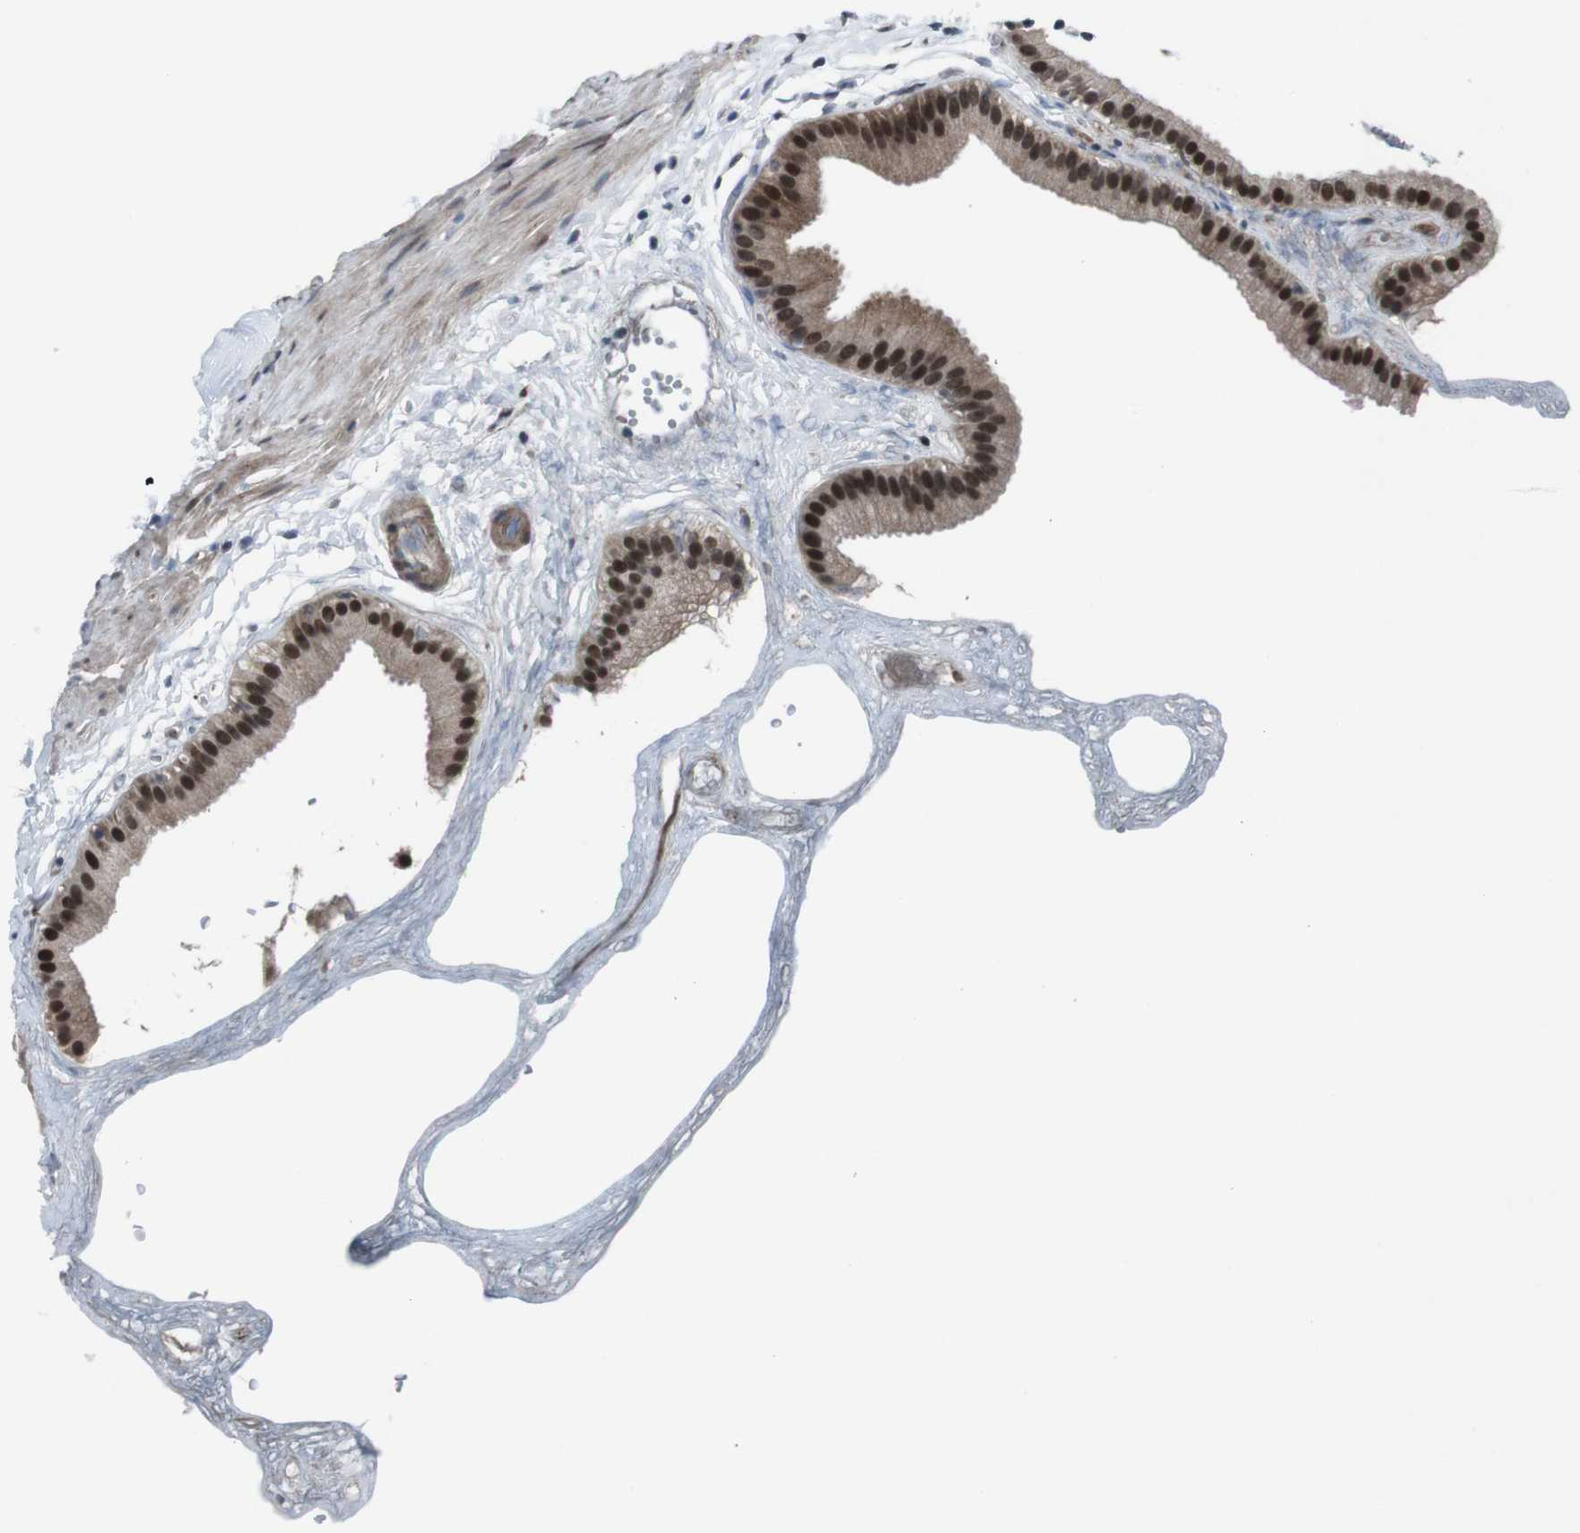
{"staining": {"intensity": "strong", "quantity": ">75%", "location": "cytoplasmic/membranous,nuclear"}, "tissue": "gallbladder", "cell_type": "Glandular cells", "image_type": "normal", "snomed": [{"axis": "morphology", "description": "Normal tissue, NOS"}, {"axis": "topography", "description": "Gallbladder"}], "caption": "About >75% of glandular cells in benign human gallbladder demonstrate strong cytoplasmic/membranous,nuclear protein positivity as visualized by brown immunohistochemical staining.", "gene": "SS18L1", "patient": {"sex": "female", "age": 64}}